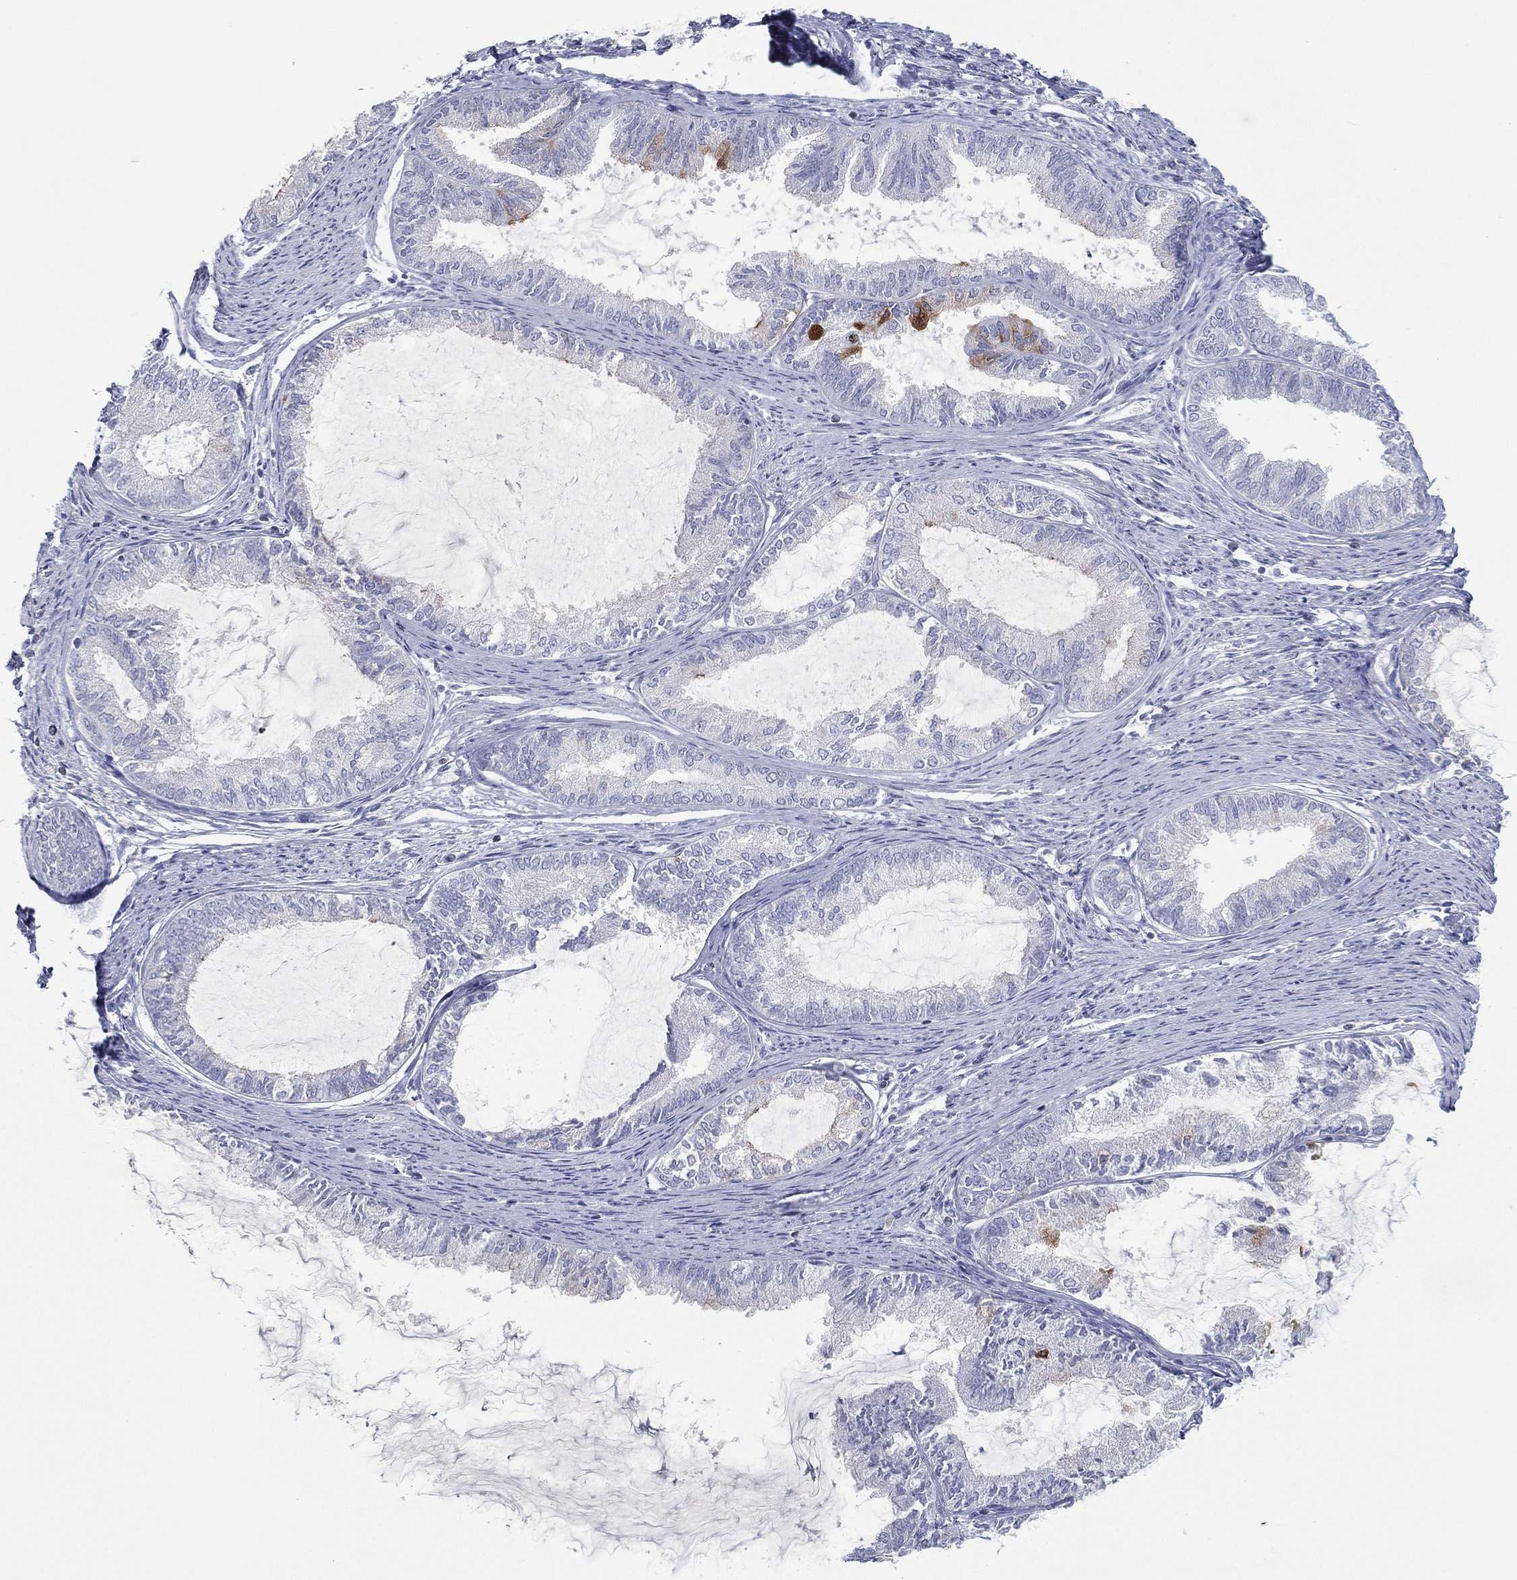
{"staining": {"intensity": "negative", "quantity": "none", "location": "none"}, "tissue": "endometrial cancer", "cell_type": "Tumor cells", "image_type": "cancer", "snomed": [{"axis": "morphology", "description": "Adenocarcinoma, NOS"}, {"axis": "topography", "description": "Endometrium"}], "caption": "Tumor cells are negative for brown protein staining in endometrial cancer. The staining was performed using DAB (3,3'-diaminobenzidine) to visualize the protein expression in brown, while the nuclei were stained in blue with hematoxylin (Magnification: 20x).", "gene": "CPT1B", "patient": {"sex": "female", "age": 86}}